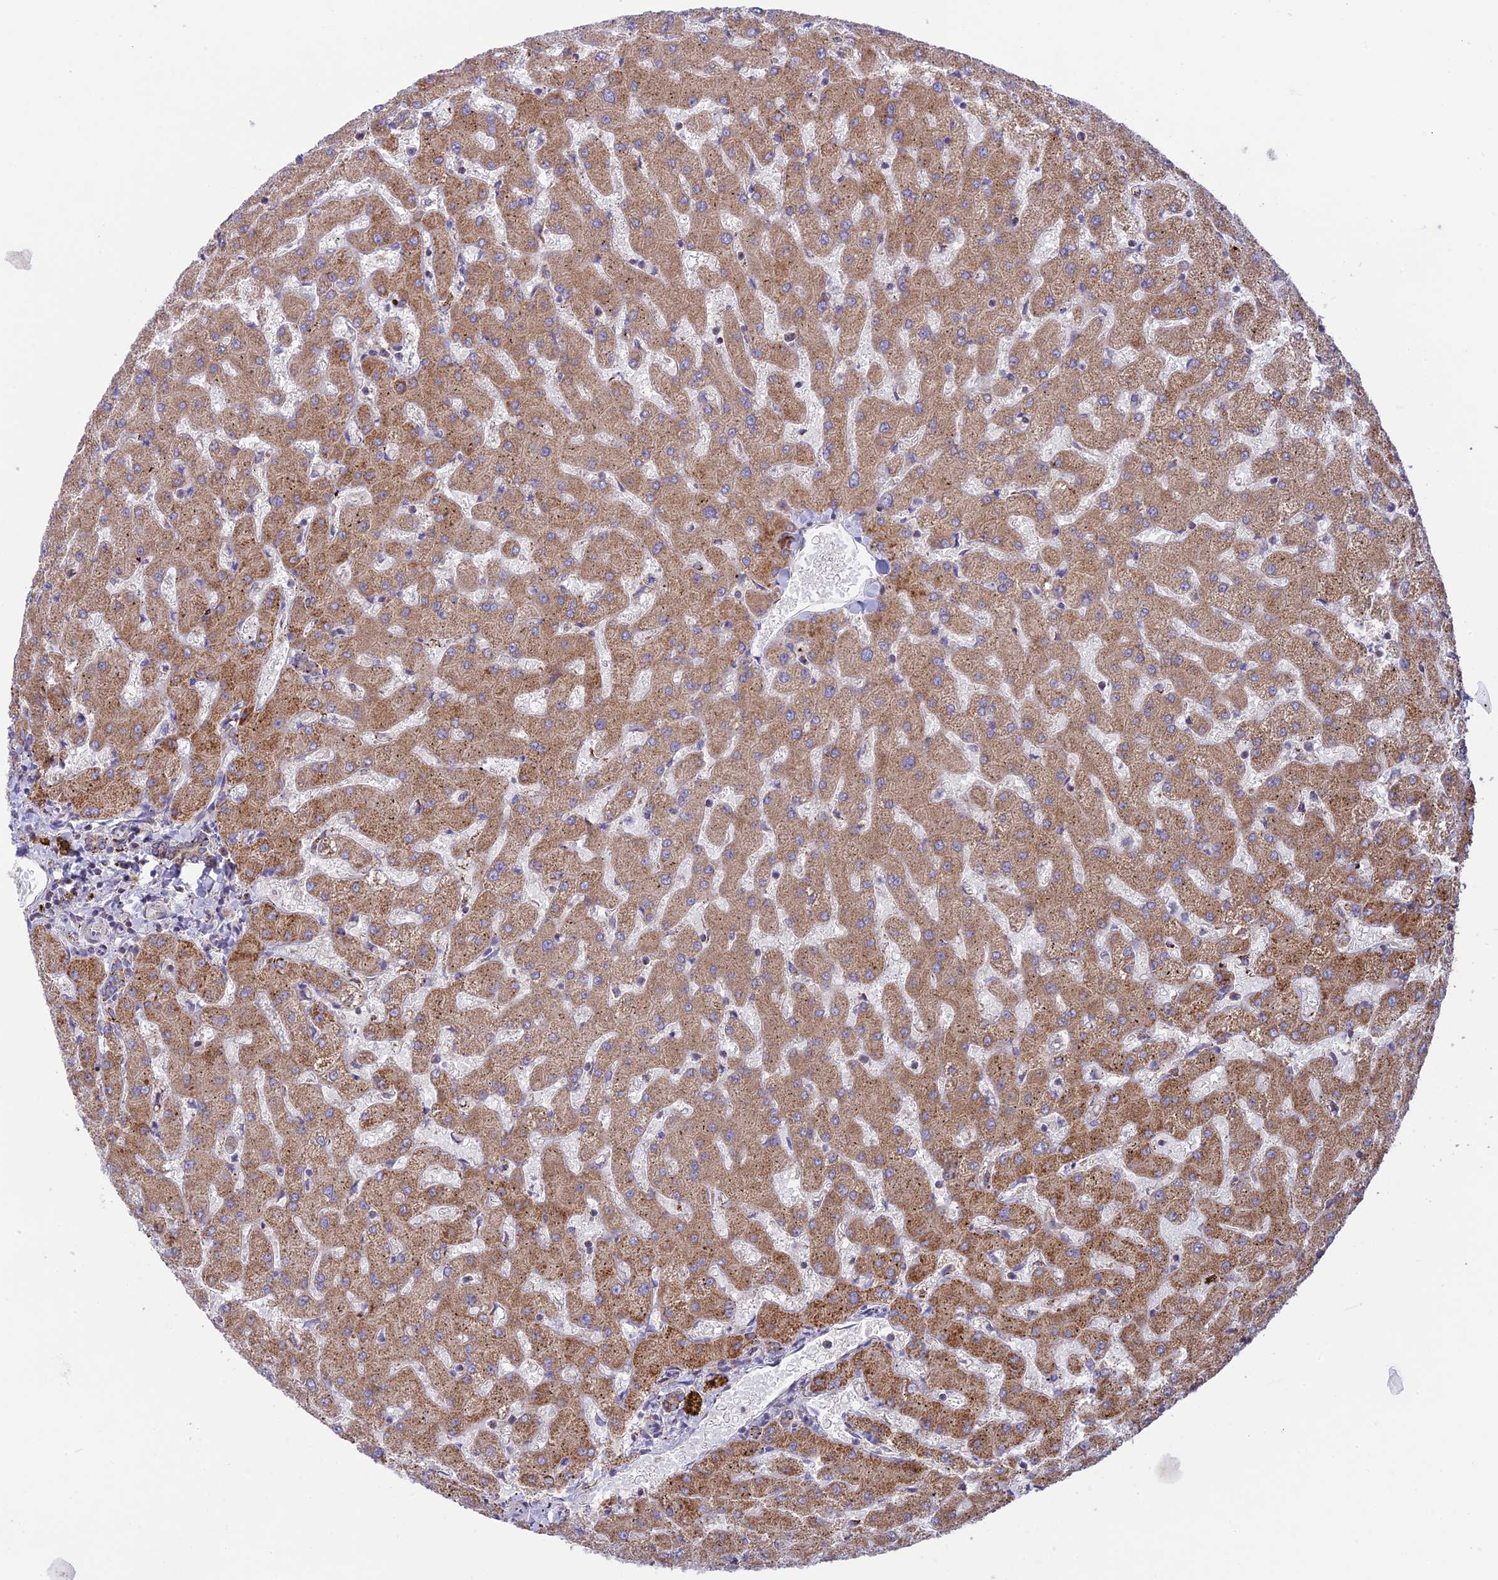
{"staining": {"intensity": "weak", "quantity": "25%-75%", "location": "cytoplasmic/membranous"}, "tissue": "liver", "cell_type": "Cholangiocytes", "image_type": "normal", "snomed": [{"axis": "morphology", "description": "Normal tissue, NOS"}, {"axis": "topography", "description": "Liver"}], "caption": "Cholangiocytes display low levels of weak cytoplasmic/membranous staining in approximately 25%-75% of cells in benign human liver. (Stains: DAB in brown, nuclei in blue, Microscopy: brightfield microscopy at high magnification).", "gene": "UAP1L1", "patient": {"sex": "female", "age": 63}}